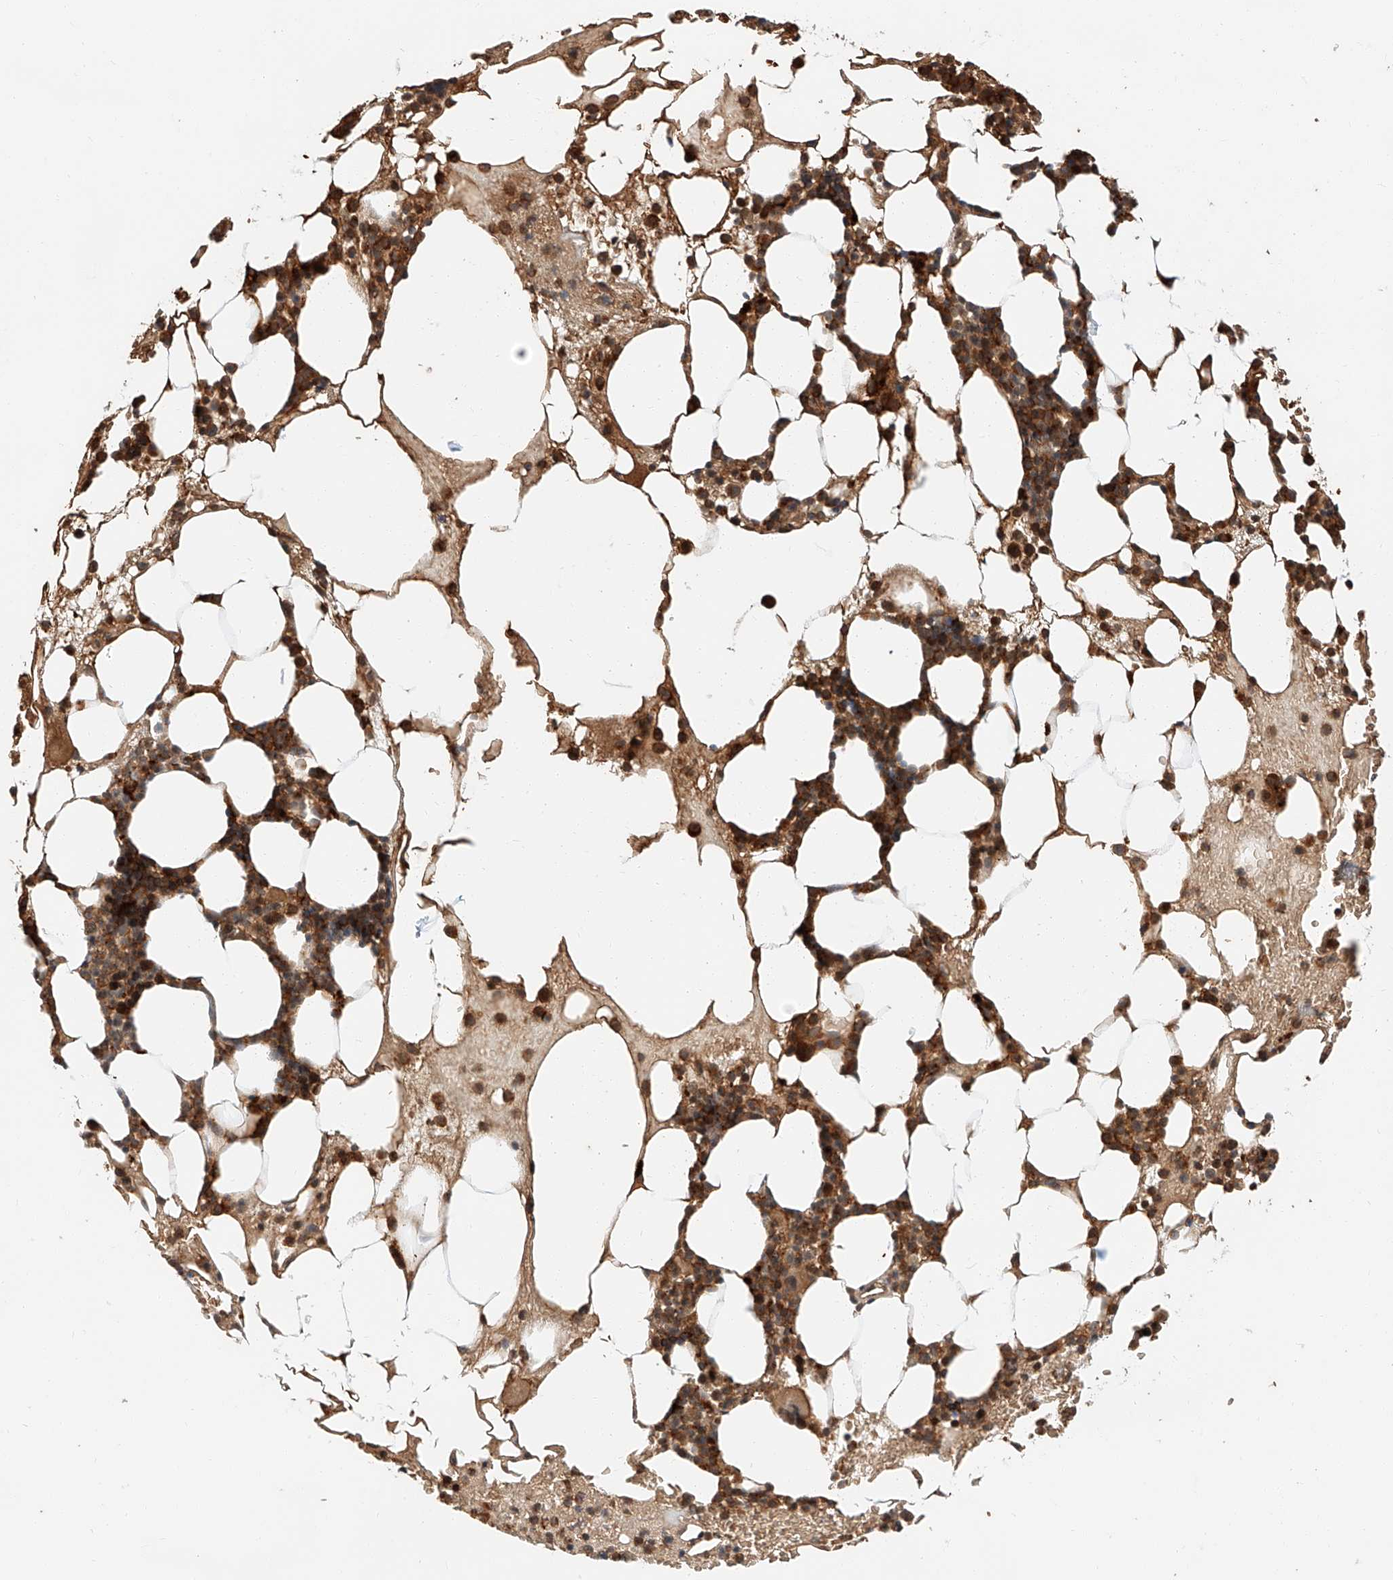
{"staining": {"intensity": "strong", "quantity": ">75%", "location": "cytoplasmic/membranous,nuclear"}, "tissue": "bone marrow", "cell_type": "Hematopoietic cells", "image_type": "normal", "snomed": [{"axis": "morphology", "description": "Normal tissue, NOS"}, {"axis": "morphology", "description": "Inflammation, NOS"}, {"axis": "topography", "description": "Bone marrow"}], "caption": "An IHC image of normal tissue is shown. Protein staining in brown labels strong cytoplasmic/membranous,nuclear positivity in bone marrow within hematopoietic cells.", "gene": "THTPA", "patient": {"sex": "female", "age": 78}}